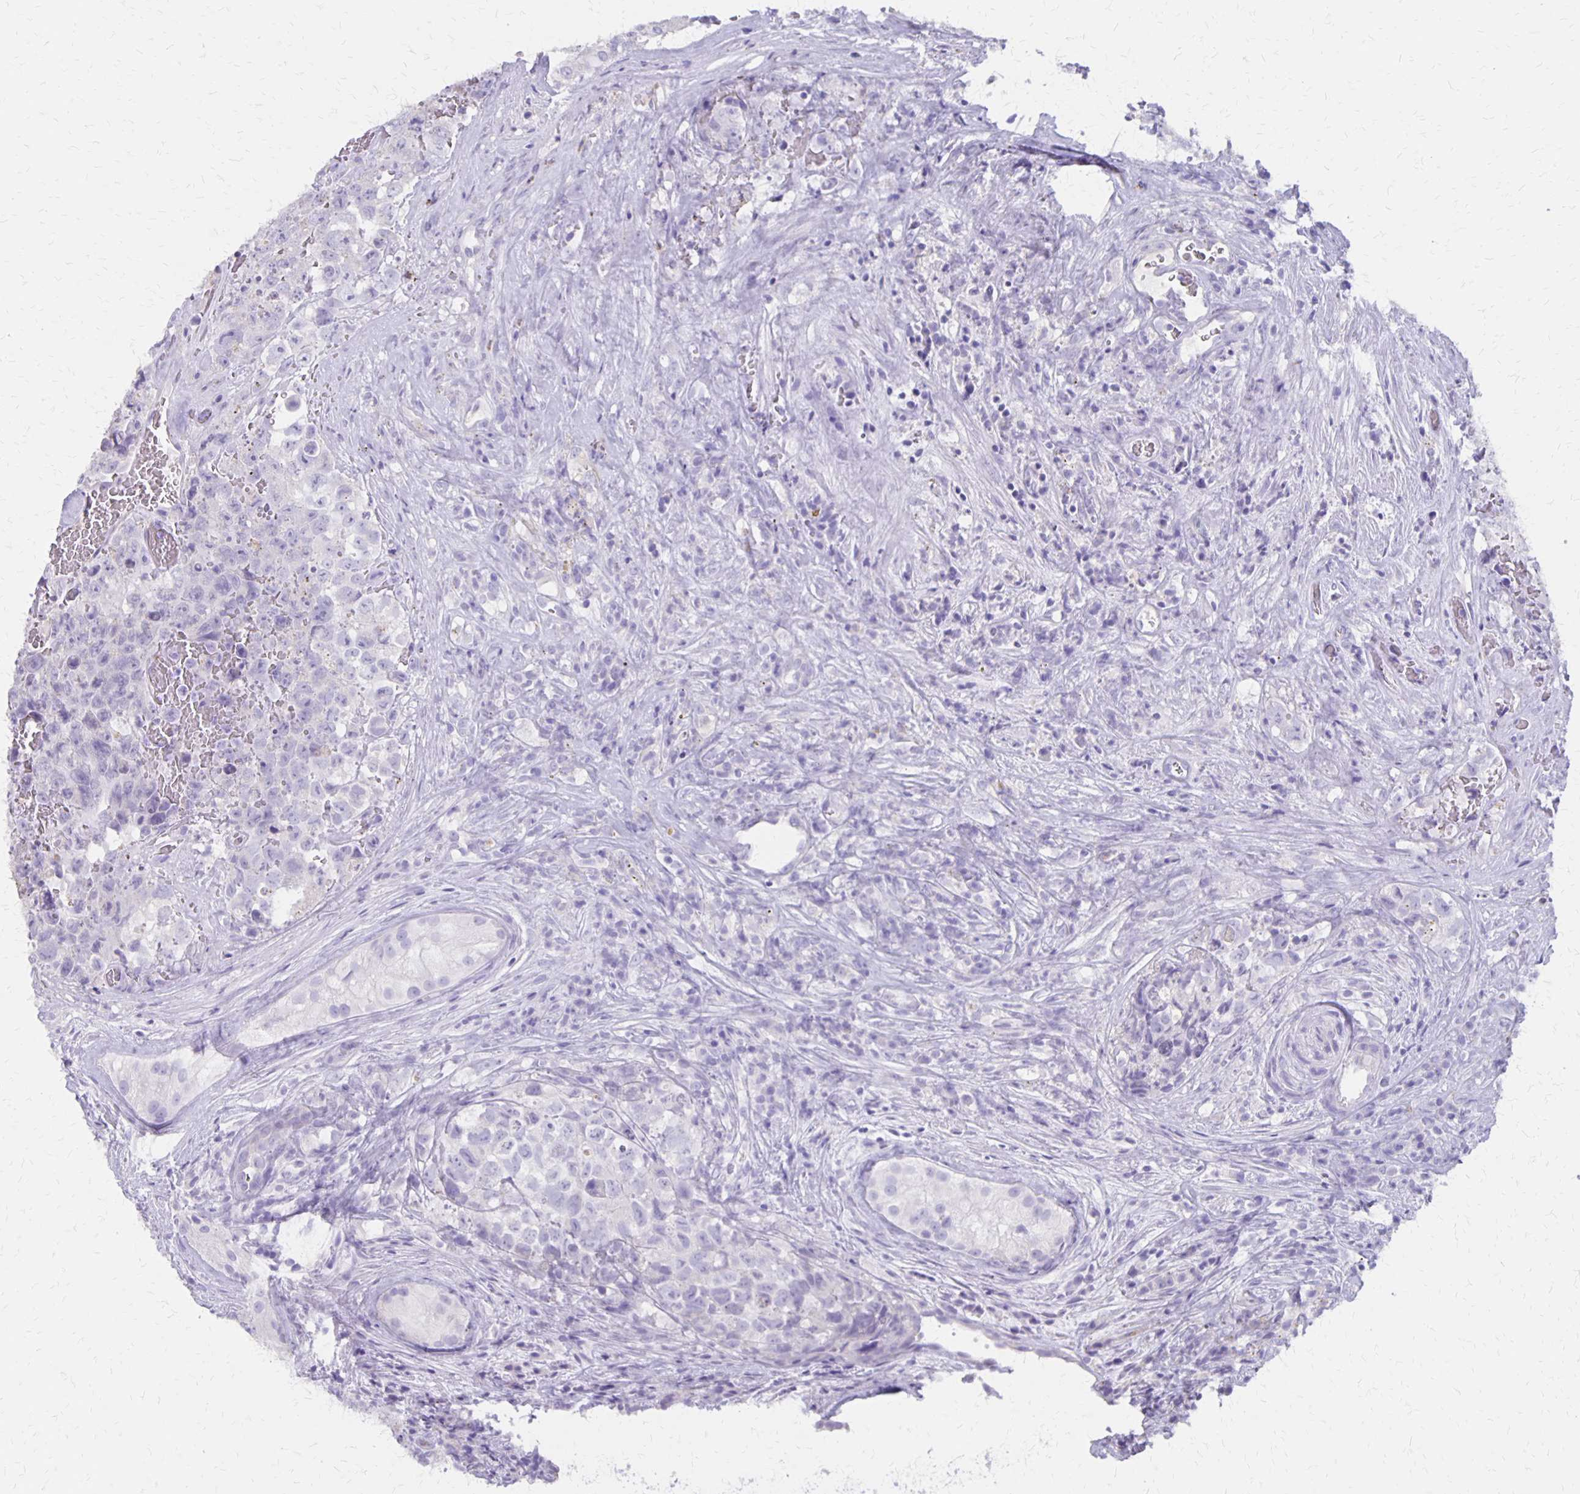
{"staining": {"intensity": "negative", "quantity": "none", "location": "none"}, "tissue": "testis cancer", "cell_type": "Tumor cells", "image_type": "cancer", "snomed": [{"axis": "morphology", "description": "Carcinoma, Embryonal, NOS"}, {"axis": "topography", "description": "Testis"}], "caption": "An IHC image of testis embryonal carcinoma is shown. There is no staining in tumor cells of testis embryonal carcinoma. (Immunohistochemistry, brightfield microscopy, high magnification).", "gene": "SEPTIN5", "patient": {"sex": "male", "age": 18}}